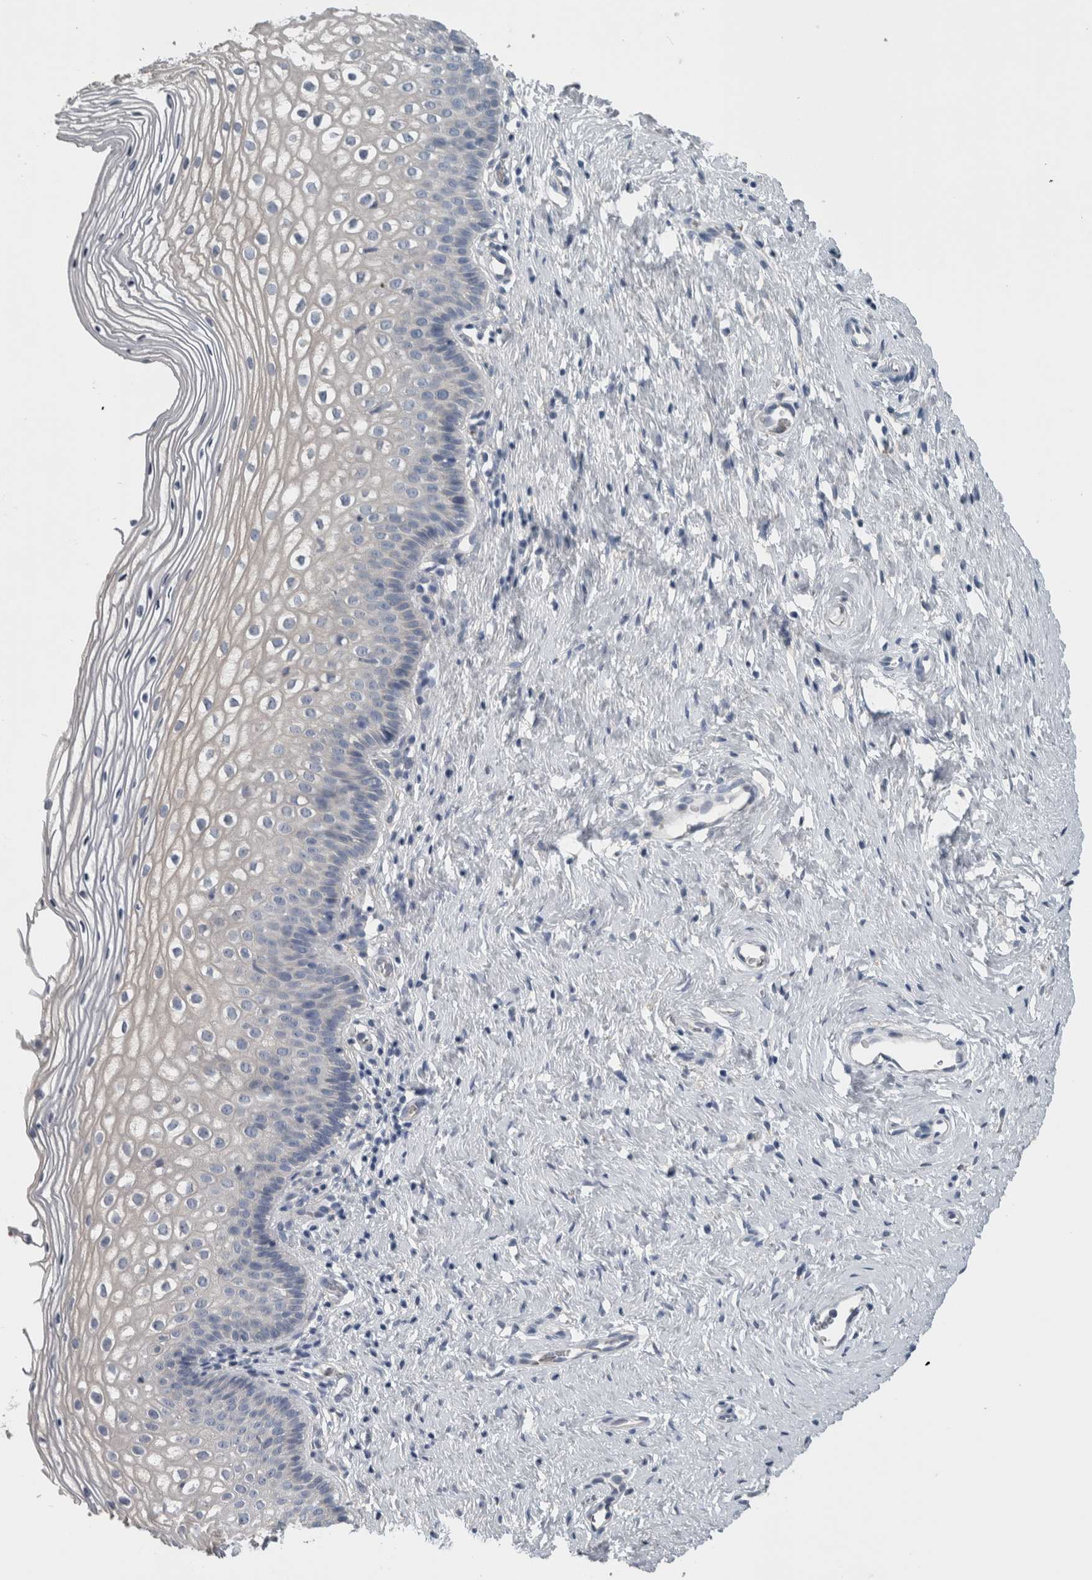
{"staining": {"intensity": "negative", "quantity": "none", "location": "none"}, "tissue": "cervix", "cell_type": "Glandular cells", "image_type": "normal", "snomed": [{"axis": "morphology", "description": "Normal tissue, NOS"}, {"axis": "topography", "description": "Cervix"}], "caption": "An immunohistochemistry image of benign cervix is shown. There is no staining in glandular cells of cervix. (Stains: DAB (3,3'-diaminobenzidine) IHC with hematoxylin counter stain, Microscopy: brightfield microscopy at high magnification).", "gene": "SH3GL2", "patient": {"sex": "female", "age": 27}}